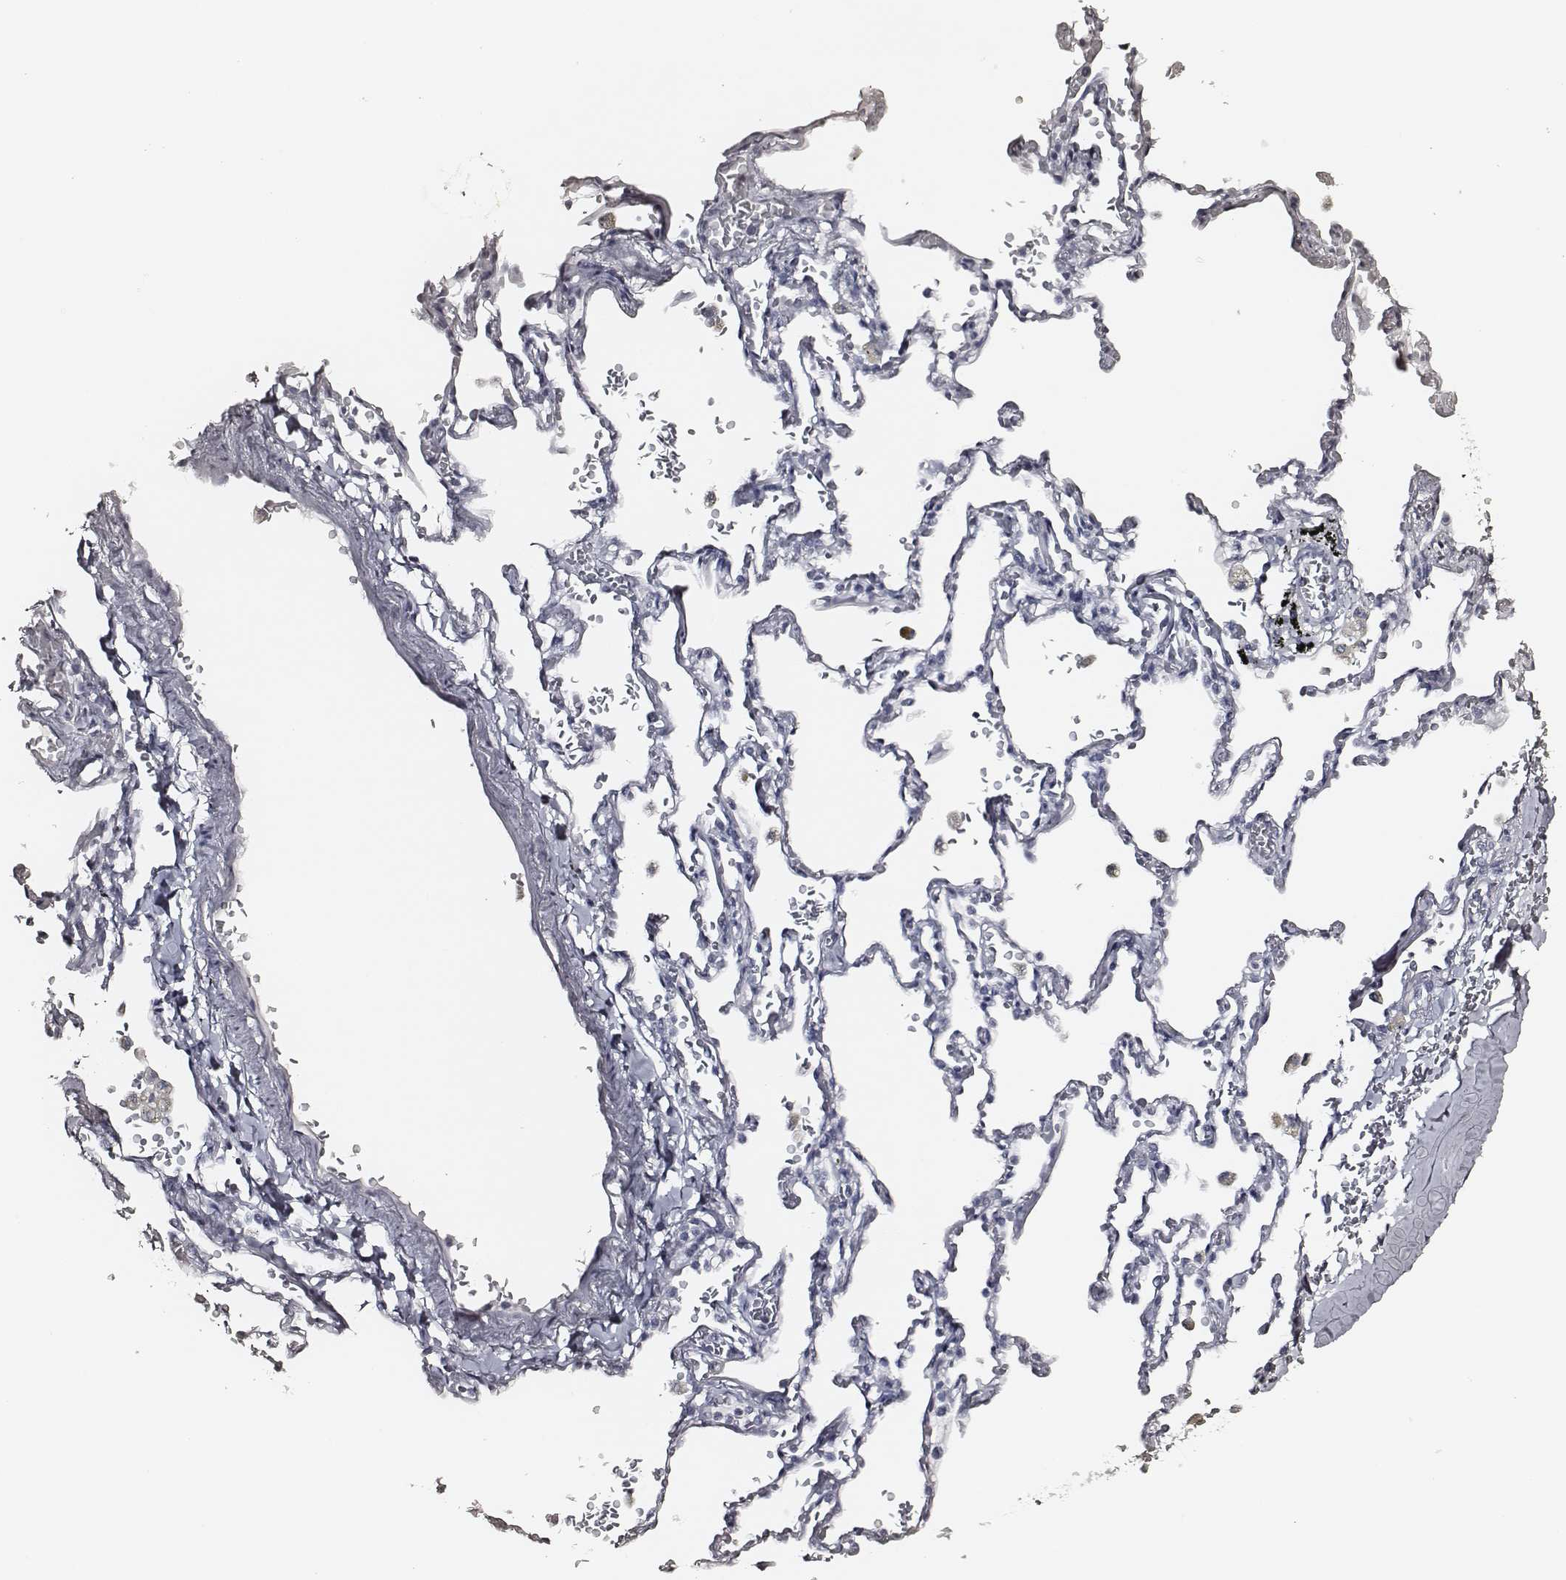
{"staining": {"intensity": "negative", "quantity": "none", "location": "none"}, "tissue": "adipose tissue", "cell_type": "Adipocytes", "image_type": "normal", "snomed": [{"axis": "morphology", "description": "Normal tissue, NOS"}, {"axis": "topography", "description": "Cartilage tissue"}, {"axis": "topography", "description": "Bronchus"}, {"axis": "topography", "description": "Peripheral nerve tissue"}], "caption": "Immunohistochemical staining of normal human adipose tissue exhibits no significant expression in adipocytes.", "gene": "DPEP1", "patient": {"sex": "male", "age": 67}}